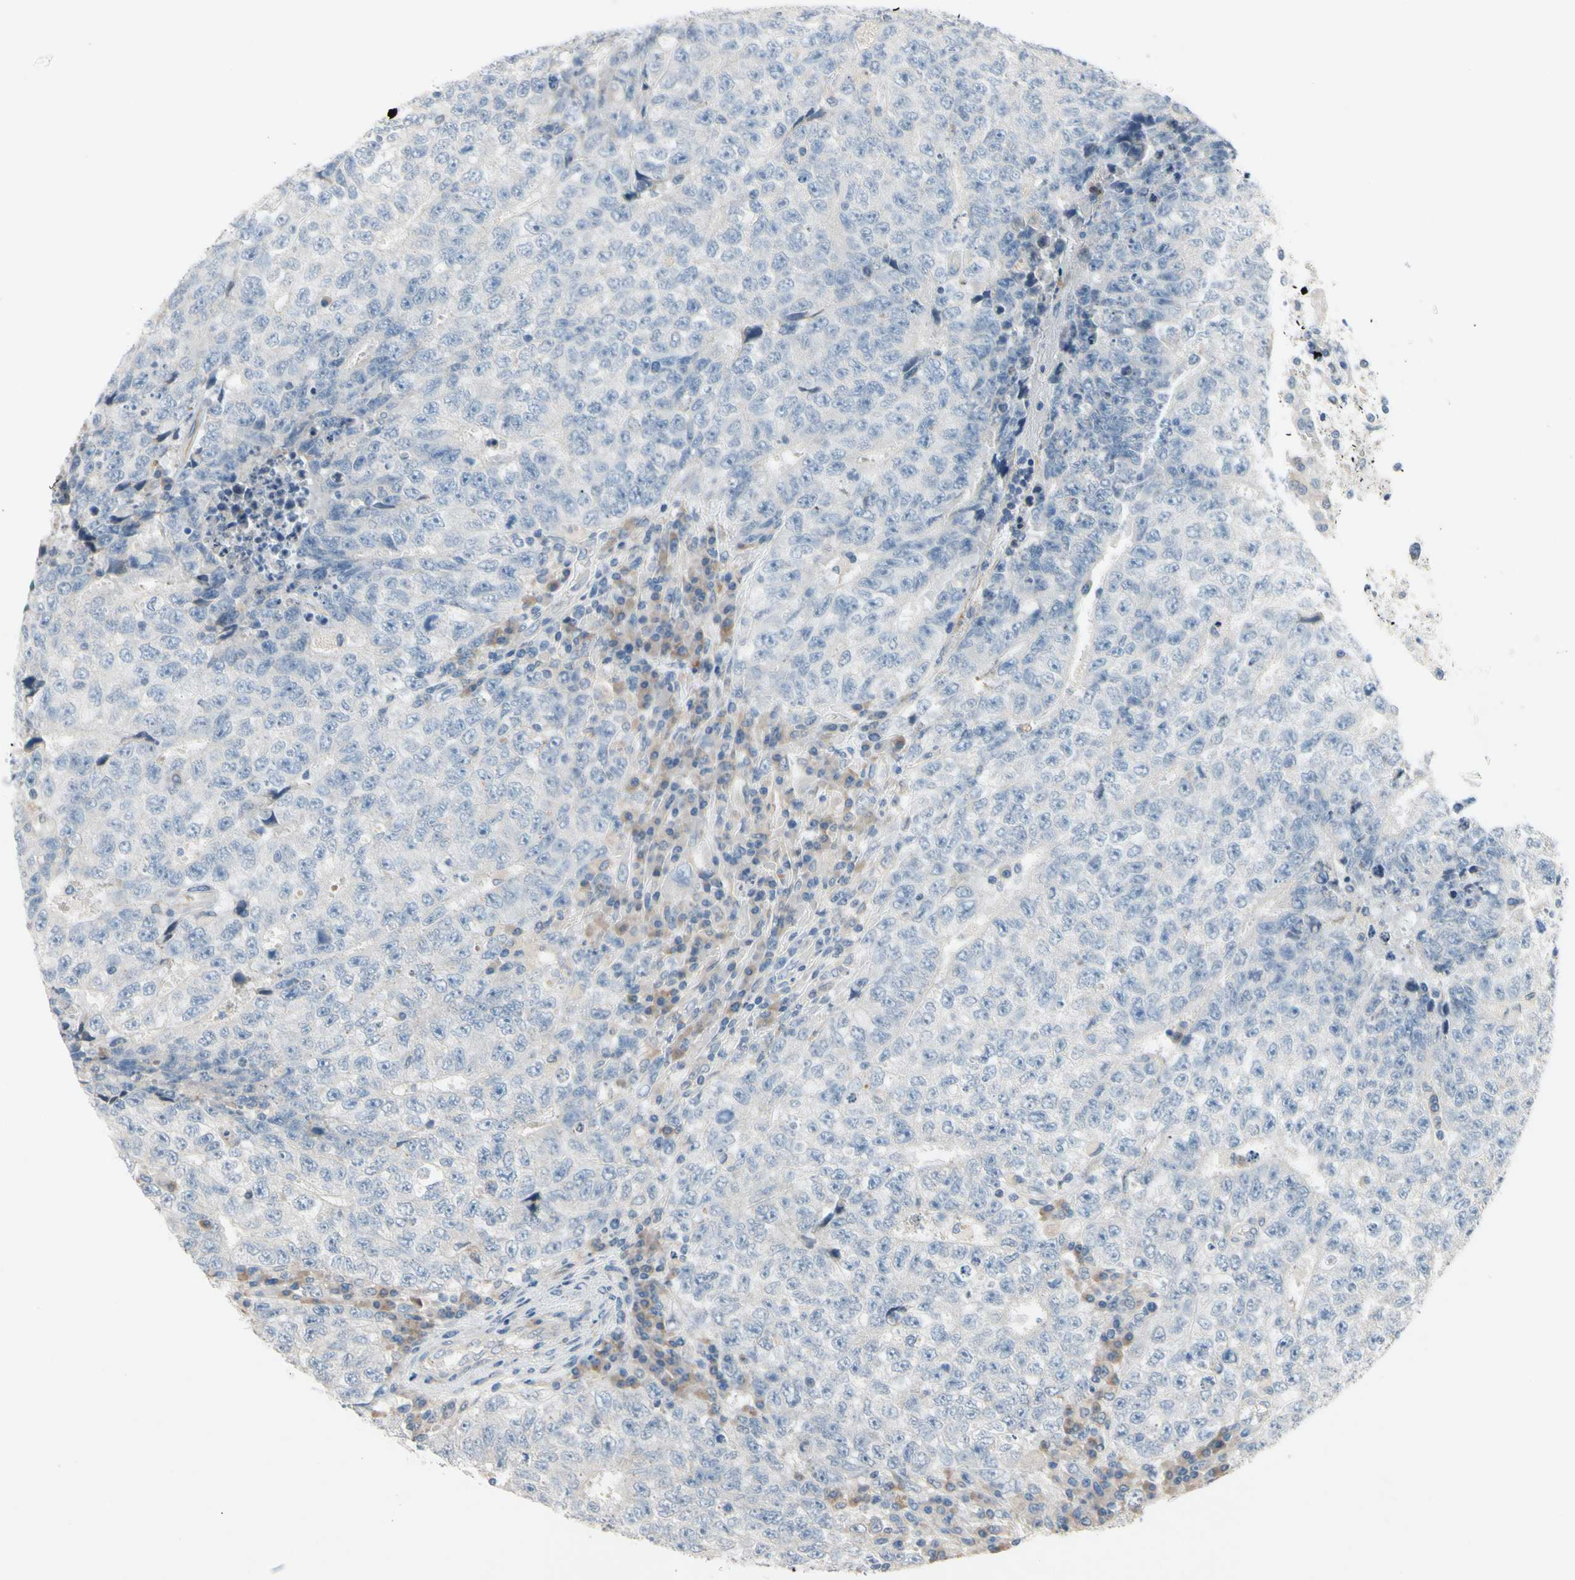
{"staining": {"intensity": "negative", "quantity": "none", "location": "none"}, "tissue": "testis cancer", "cell_type": "Tumor cells", "image_type": "cancer", "snomed": [{"axis": "morphology", "description": "Necrosis, NOS"}, {"axis": "morphology", "description": "Carcinoma, Embryonal, NOS"}, {"axis": "topography", "description": "Testis"}], "caption": "High magnification brightfield microscopy of testis cancer (embryonal carcinoma) stained with DAB (brown) and counterstained with hematoxylin (blue): tumor cells show no significant positivity. (DAB immunohistochemistry visualized using brightfield microscopy, high magnification).", "gene": "PIP5K1B", "patient": {"sex": "male", "age": 19}}